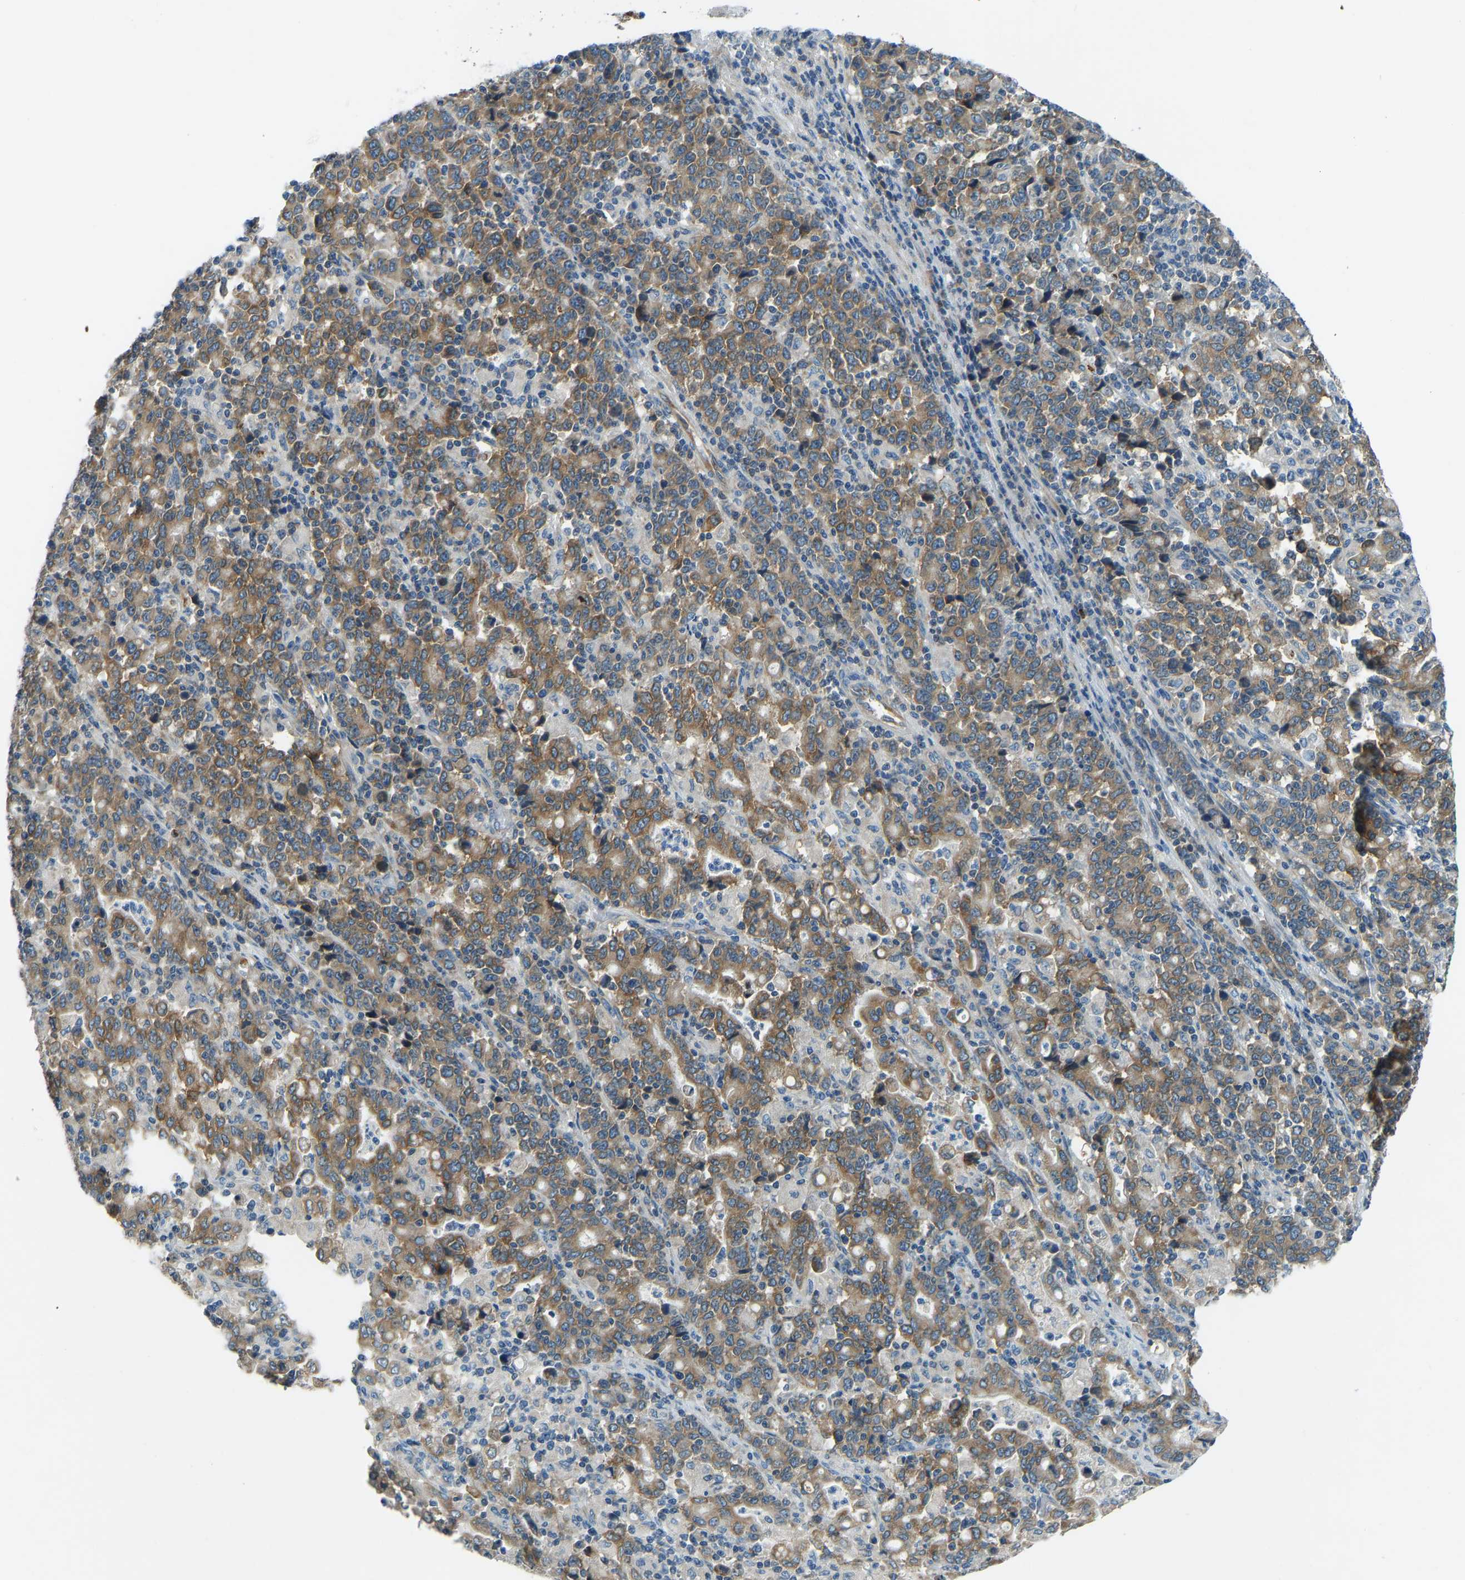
{"staining": {"intensity": "moderate", "quantity": ">75%", "location": "cytoplasmic/membranous"}, "tissue": "stomach cancer", "cell_type": "Tumor cells", "image_type": "cancer", "snomed": [{"axis": "morphology", "description": "Adenocarcinoma, NOS"}, {"axis": "topography", "description": "Stomach, upper"}], "caption": "Approximately >75% of tumor cells in stomach cancer reveal moderate cytoplasmic/membranous protein positivity as visualized by brown immunohistochemical staining.", "gene": "STAU2", "patient": {"sex": "male", "age": 69}}